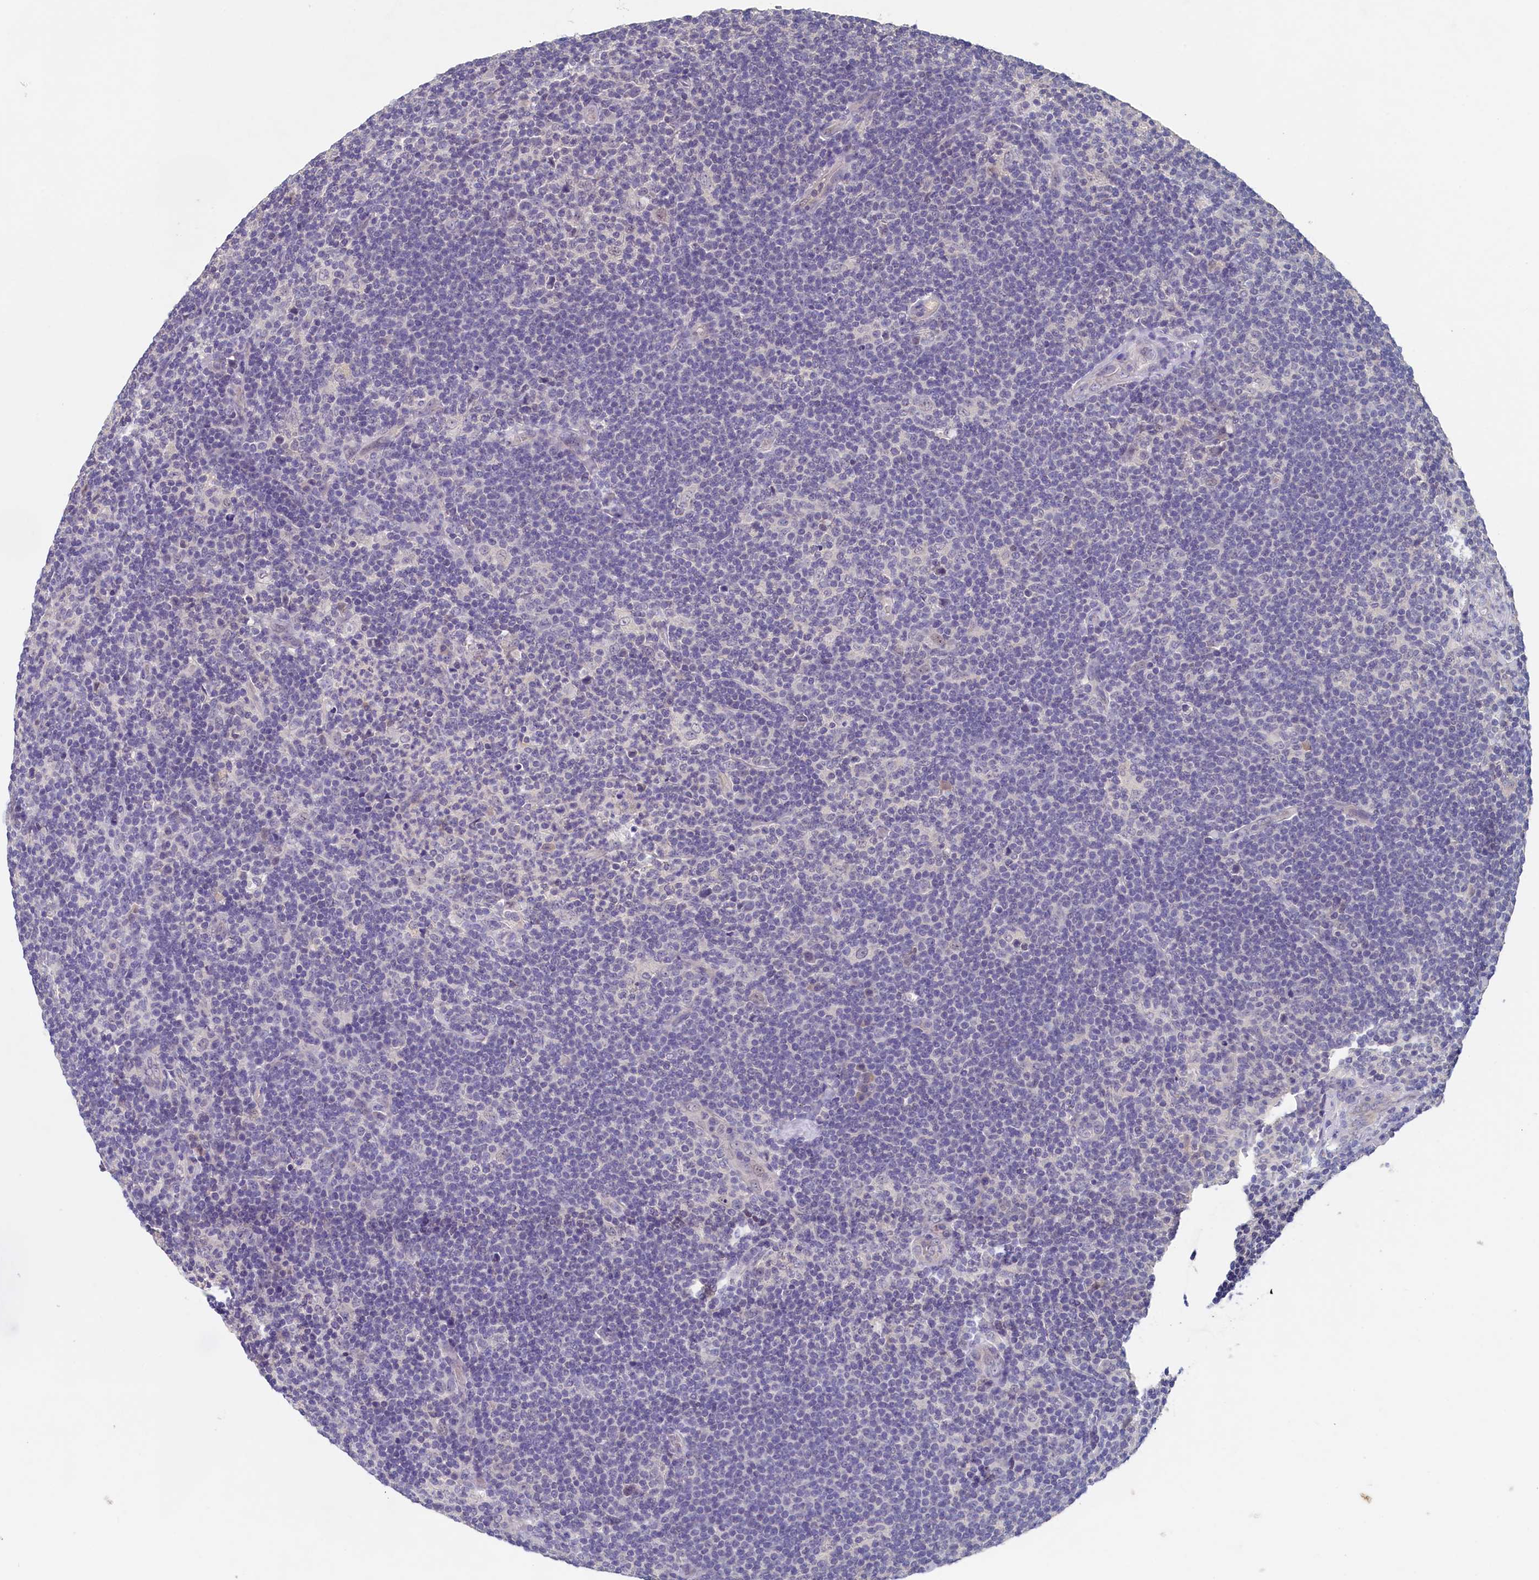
{"staining": {"intensity": "negative", "quantity": "none", "location": "none"}, "tissue": "lymphoma", "cell_type": "Tumor cells", "image_type": "cancer", "snomed": [{"axis": "morphology", "description": "Hodgkin's disease, NOS"}, {"axis": "topography", "description": "Lymph node"}], "caption": "A high-resolution micrograph shows immunohistochemistry staining of lymphoma, which shows no significant expression in tumor cells. Nuclei are stained in blue.", "gene": "NUBP2", "patient": {"sex": "female", "age": 57}}